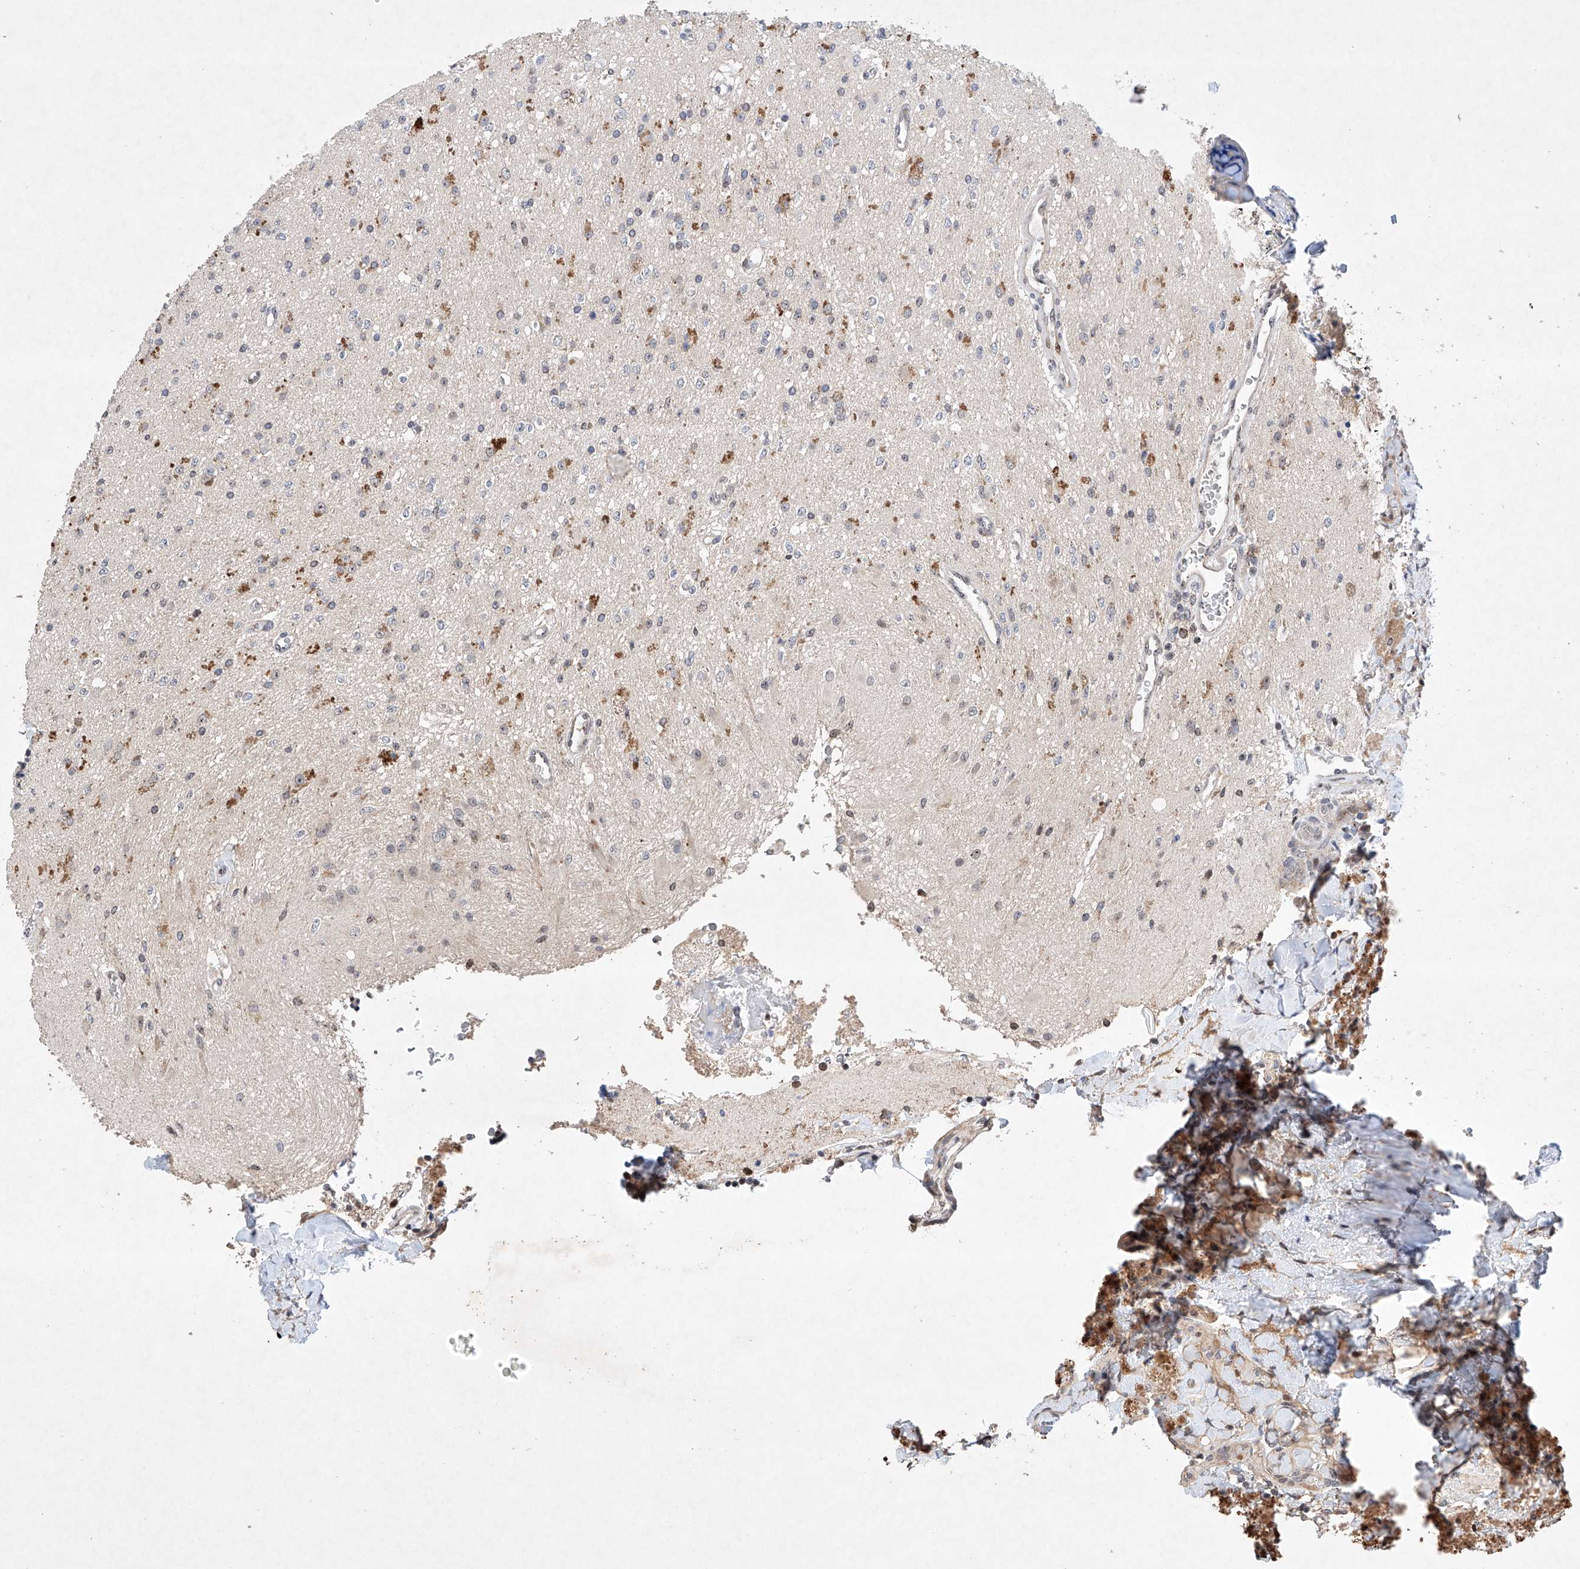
{"staining": {"intensity": "negative", "quantity": "none", "location": "none"}, "tissue": "glioma", "cell_type": "Tumor cells", "image_type": "cancer", "snomed": [{"axis": "morphology", "description": "Glioma, malignant, High grade"}, {"axis": "topography", "description": "Brain"}], "caption": "Immunohistochemistry of glioma demonstrates no positivity in tumor cells.", "gene": "AFG1L", "patient": {"sex": "male", "age": 34}}